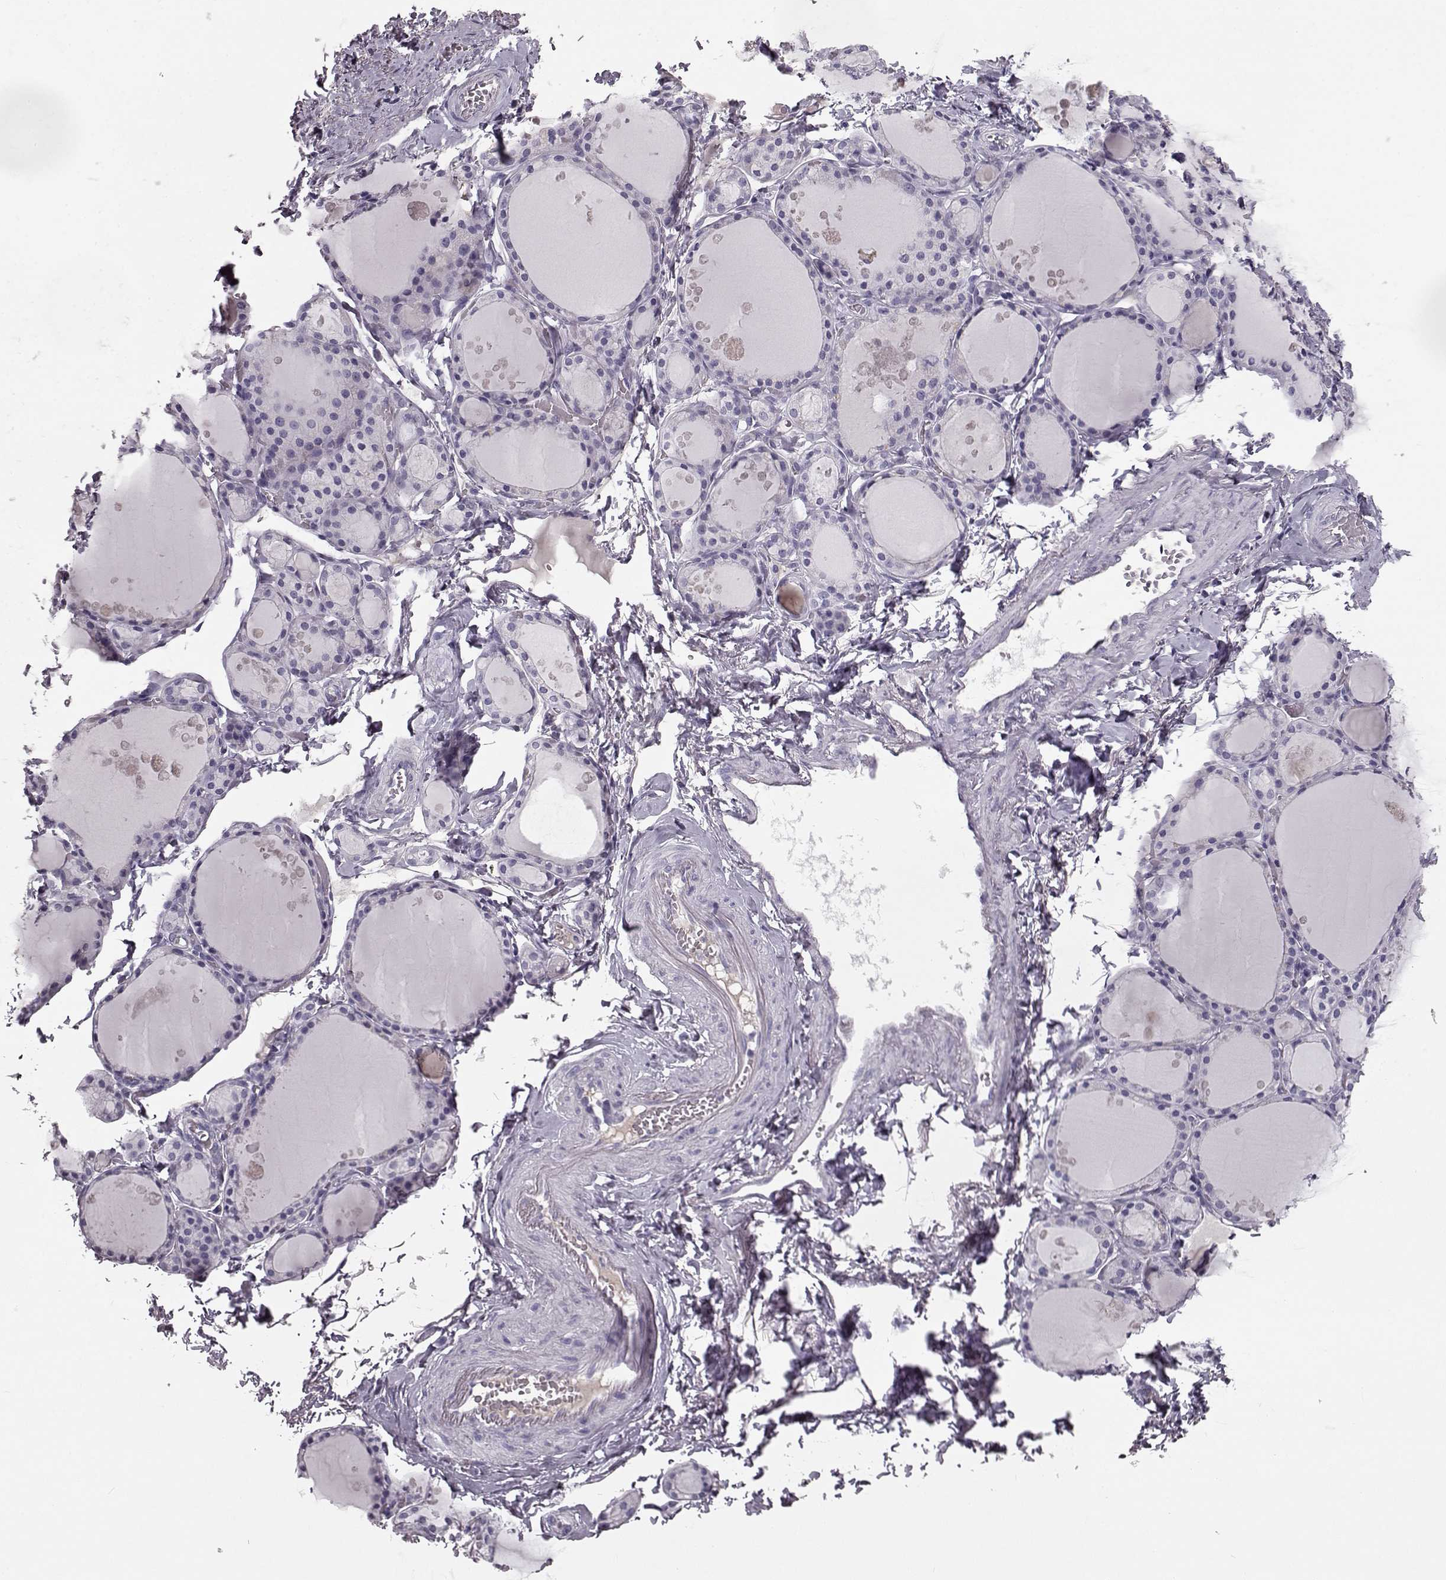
{"staining": {"intensity": "negative", "quantity": "none", "location": "none"}, "tissue": "thyroid gland", "cell_type": "Glandular cells", "image_type": "normal", "snomed": [{"axis": "morphology", "description": "Normal tissue, NOS"}, {"axis": "topography", "description": "Thyroid gland"}], "caption": "DAB immunohistochemical staining of normal human thyroid gland exhibits no significant staining in glandular cells. Brightfield microscopy of IHC stained with DAB (3,3'-diaminobenzidine) (brown) and hematoxylin (blue), captured at high magnification.", "gene": "CCL19", "patient": {"sex": "male", "age": 68}}